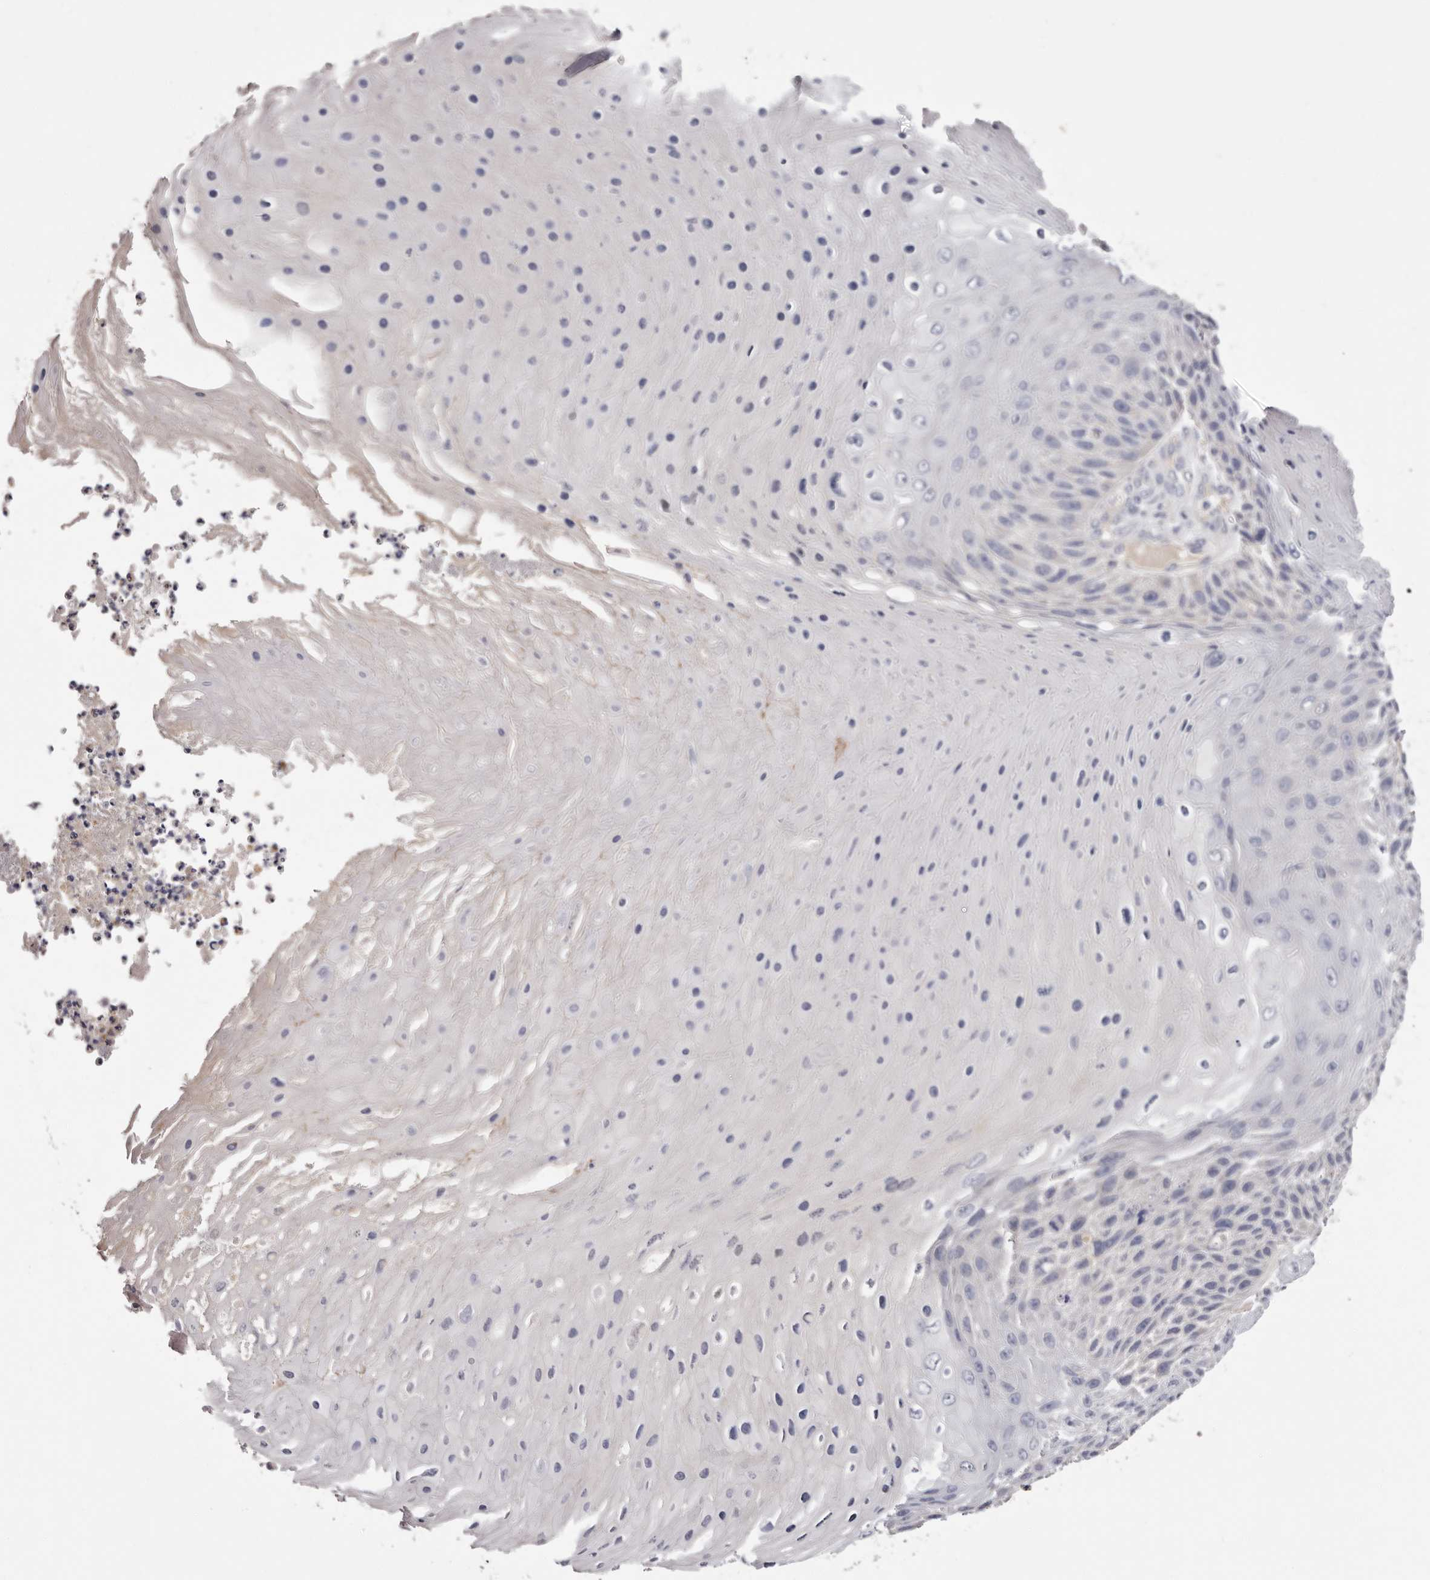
{"staining": {"intensity": "negative", "quantity": "none", "location": "none"}, "tissue": "skin cancer", "cell_type": "Tumor cells", "image_type": "cancer", "snomed": [{"axis": "morphology", "description": "Squamous cell carcinoma, NOS"}, {"axis": "topography", "description": "Skin"}], "caption": "A photomicrograph of skin squamous cell carcinoma stained for a protein demonstrates no brown staining in tumor cells.", "gene": "LMLN", "patient": {"sex": "female", "age": 88}}